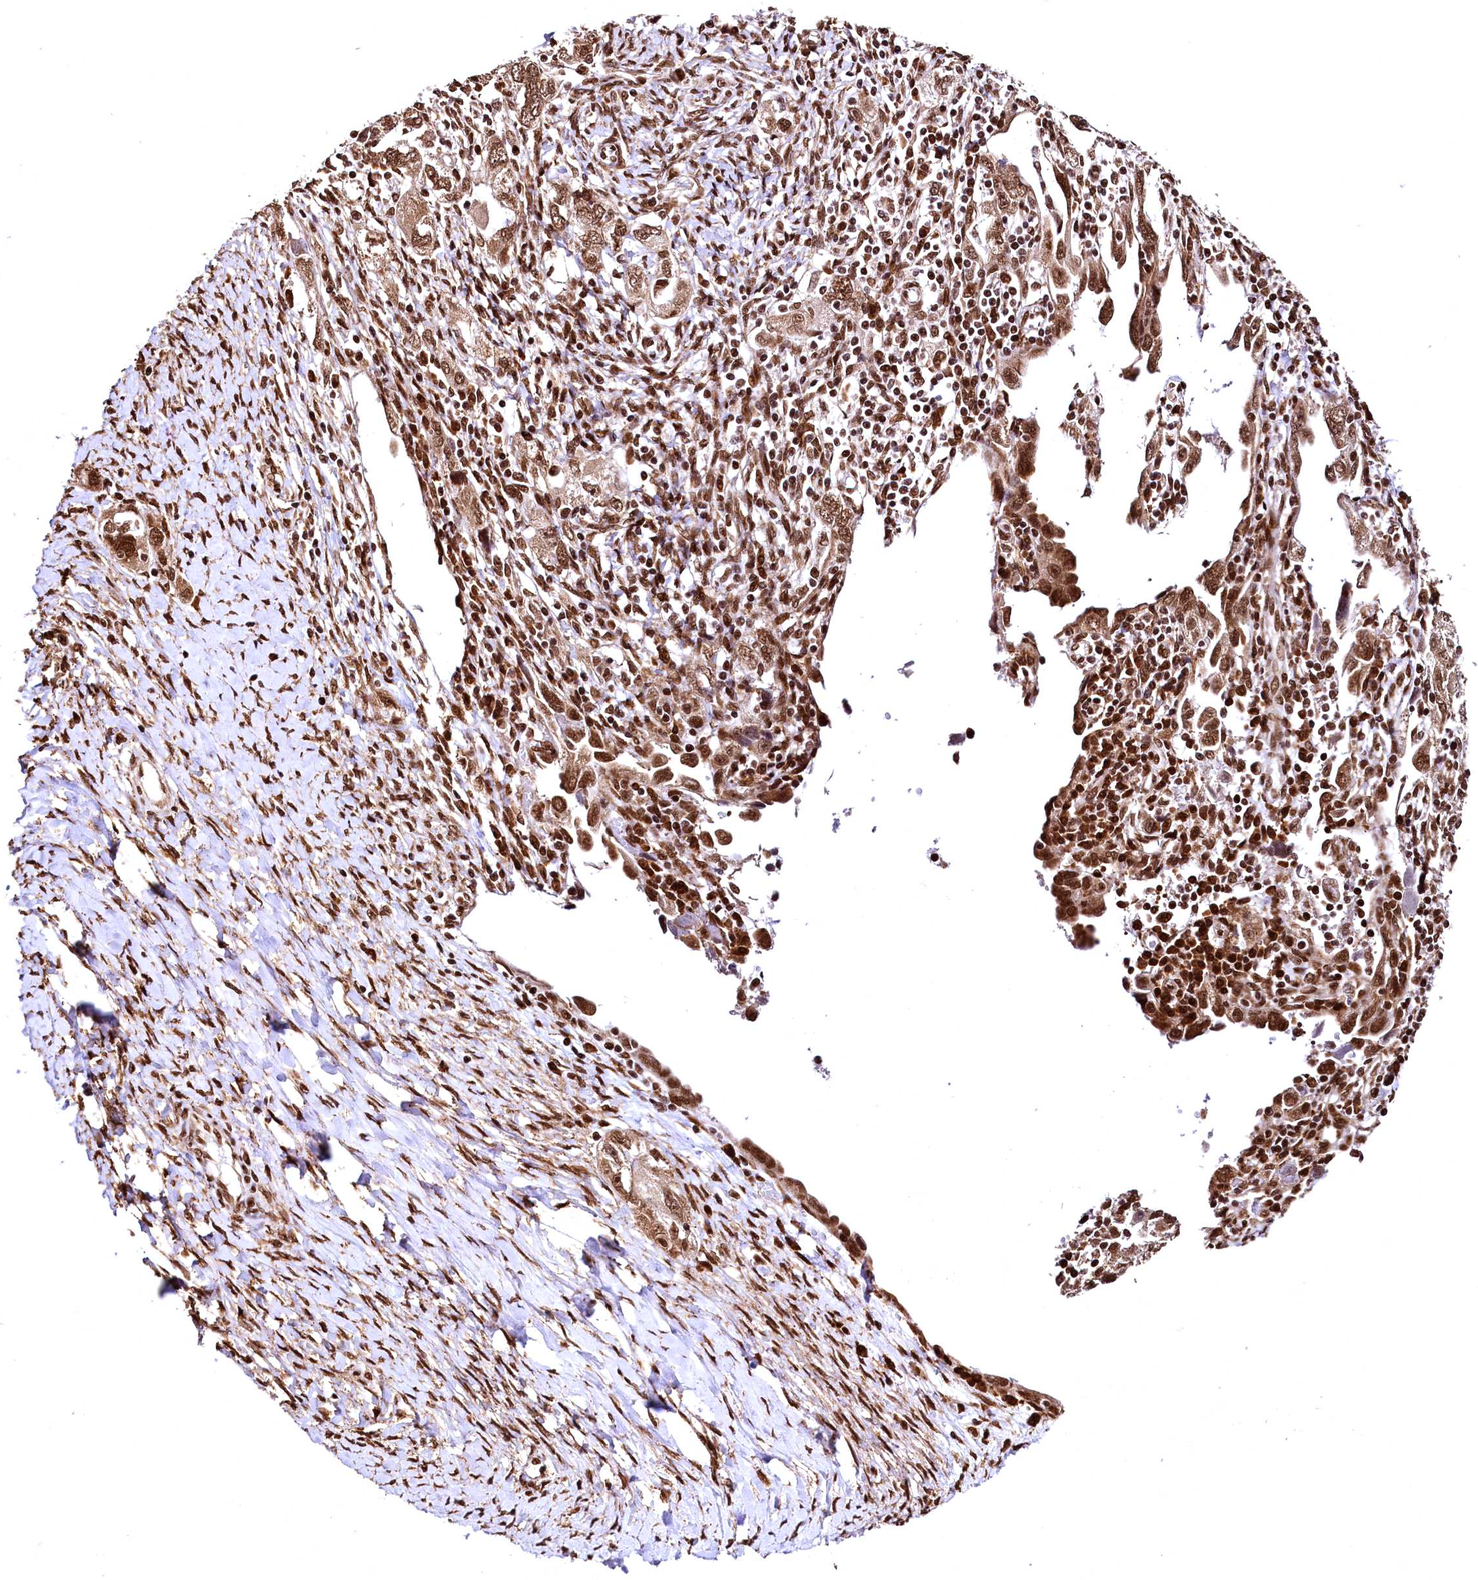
{"staining": {"intensity": "moderate", "quantity": ">75%", "location": "nuclear"}, "tissue": "ovarian cancer", "cell_type": "Tumor cells", "image_type": "cancer", "snomed": [{"axis": "morphology", "description": "Carcinoma, NOS"}, {"axis": "morphology", "description": "Cystadenocarcinoma, serous, NOS"}, {"axis": "topography", "description": "Ovary"}], "caption": "Human ovarian carcinoma stained with a protein marker reveals moderate staining in tumor cells.", "gene": "PDS5B", "patient": {"sex": "female", "age": 69}}